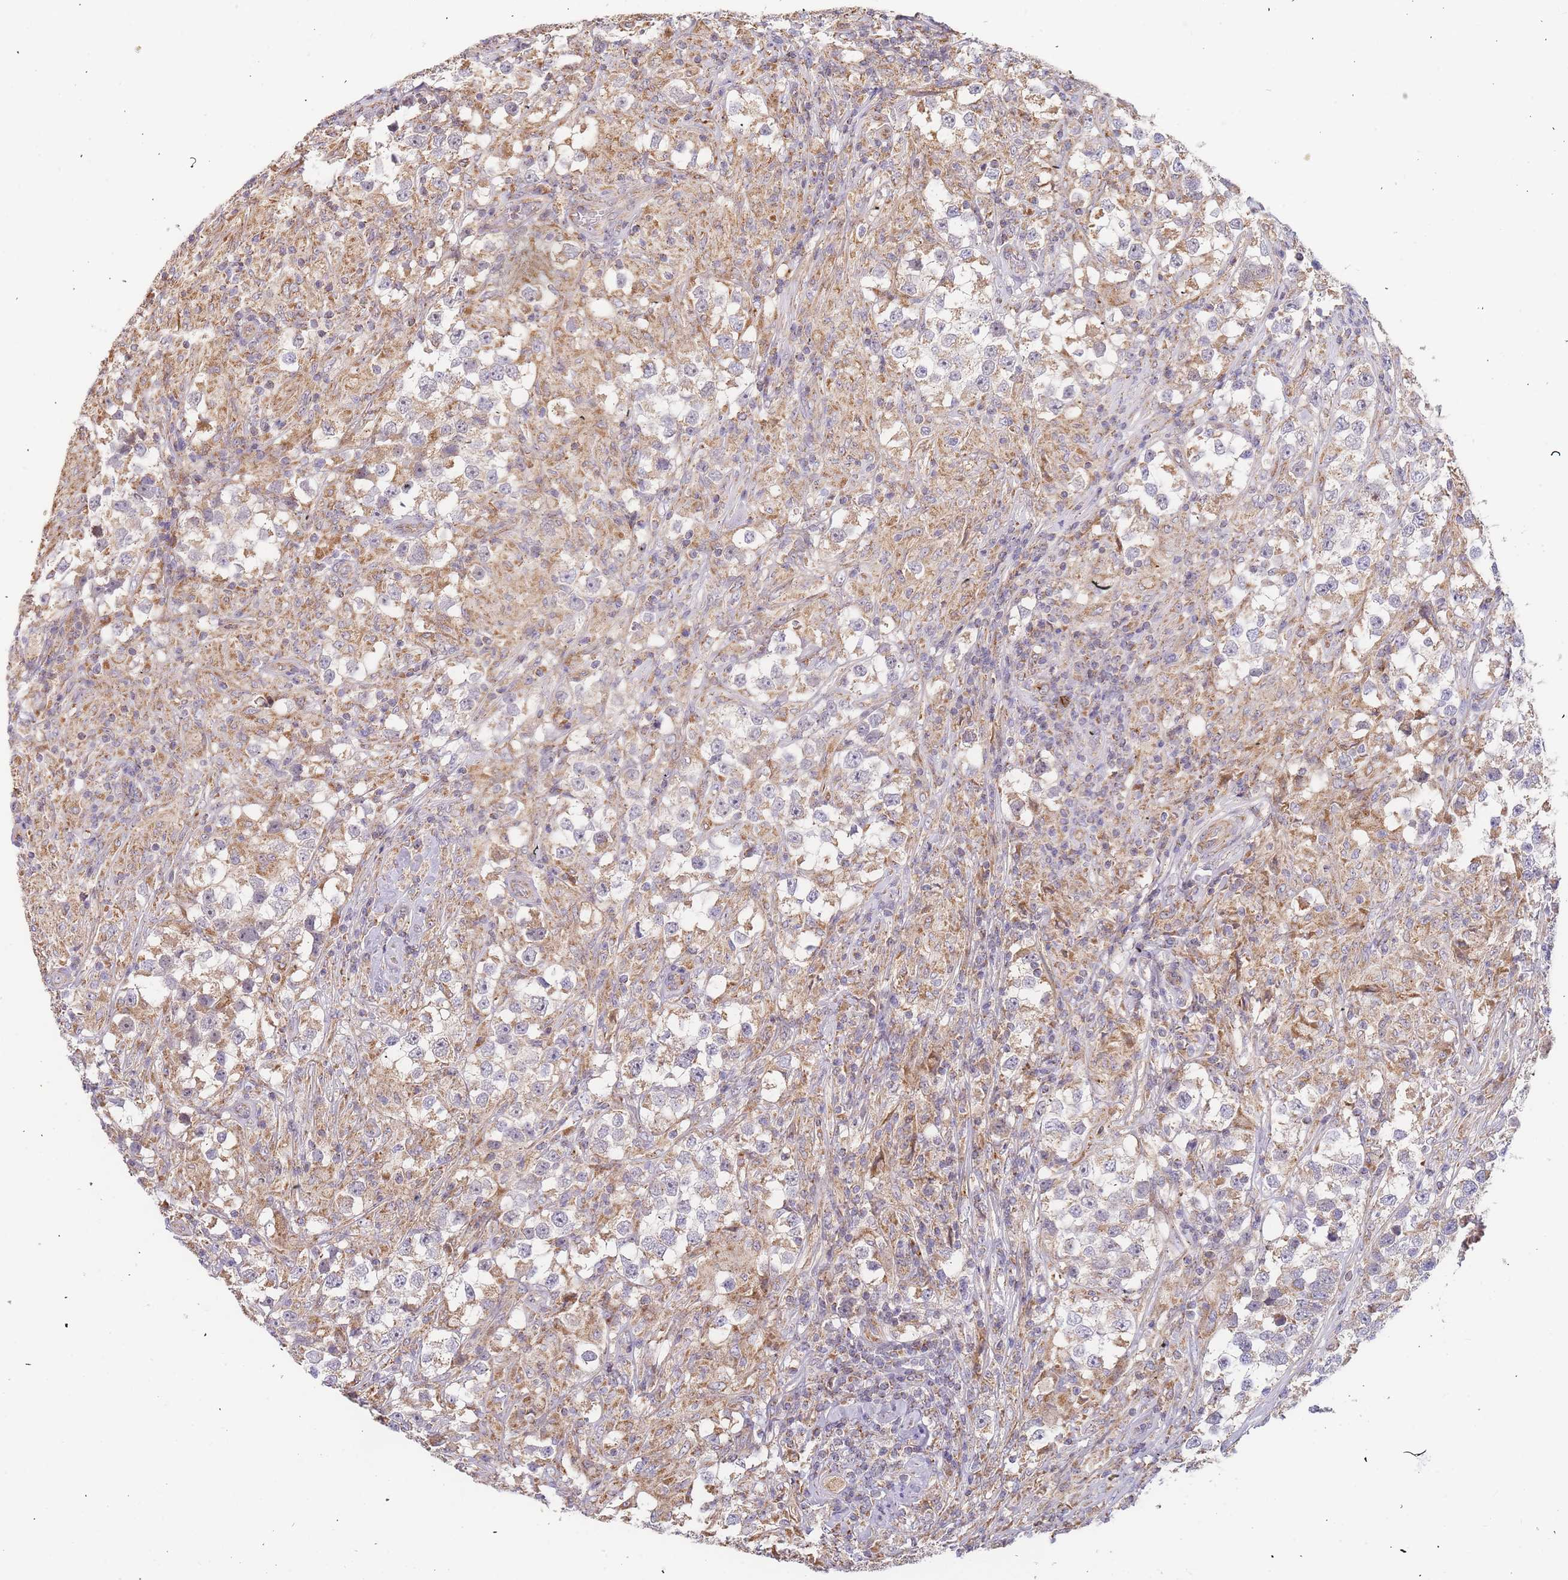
{"staining": {"intensity": "moderate", "quantity": ">75%", "location": "cytoplasmic/membranous"}, "tissue": "testis cancer", "cell_type": "Tumor cells", "image_type": "cancer", "snomed": [{"axis": "morphology", "description": "Seminoma, NOS"}, {"axis": "topography", "description": "Testis"}], "caption": "Testis seminoma stained with a protein marker shows moderate staining in tumor cells.", "gene": "ADCY9", "patient": {"sex": "male", "age": 46}}